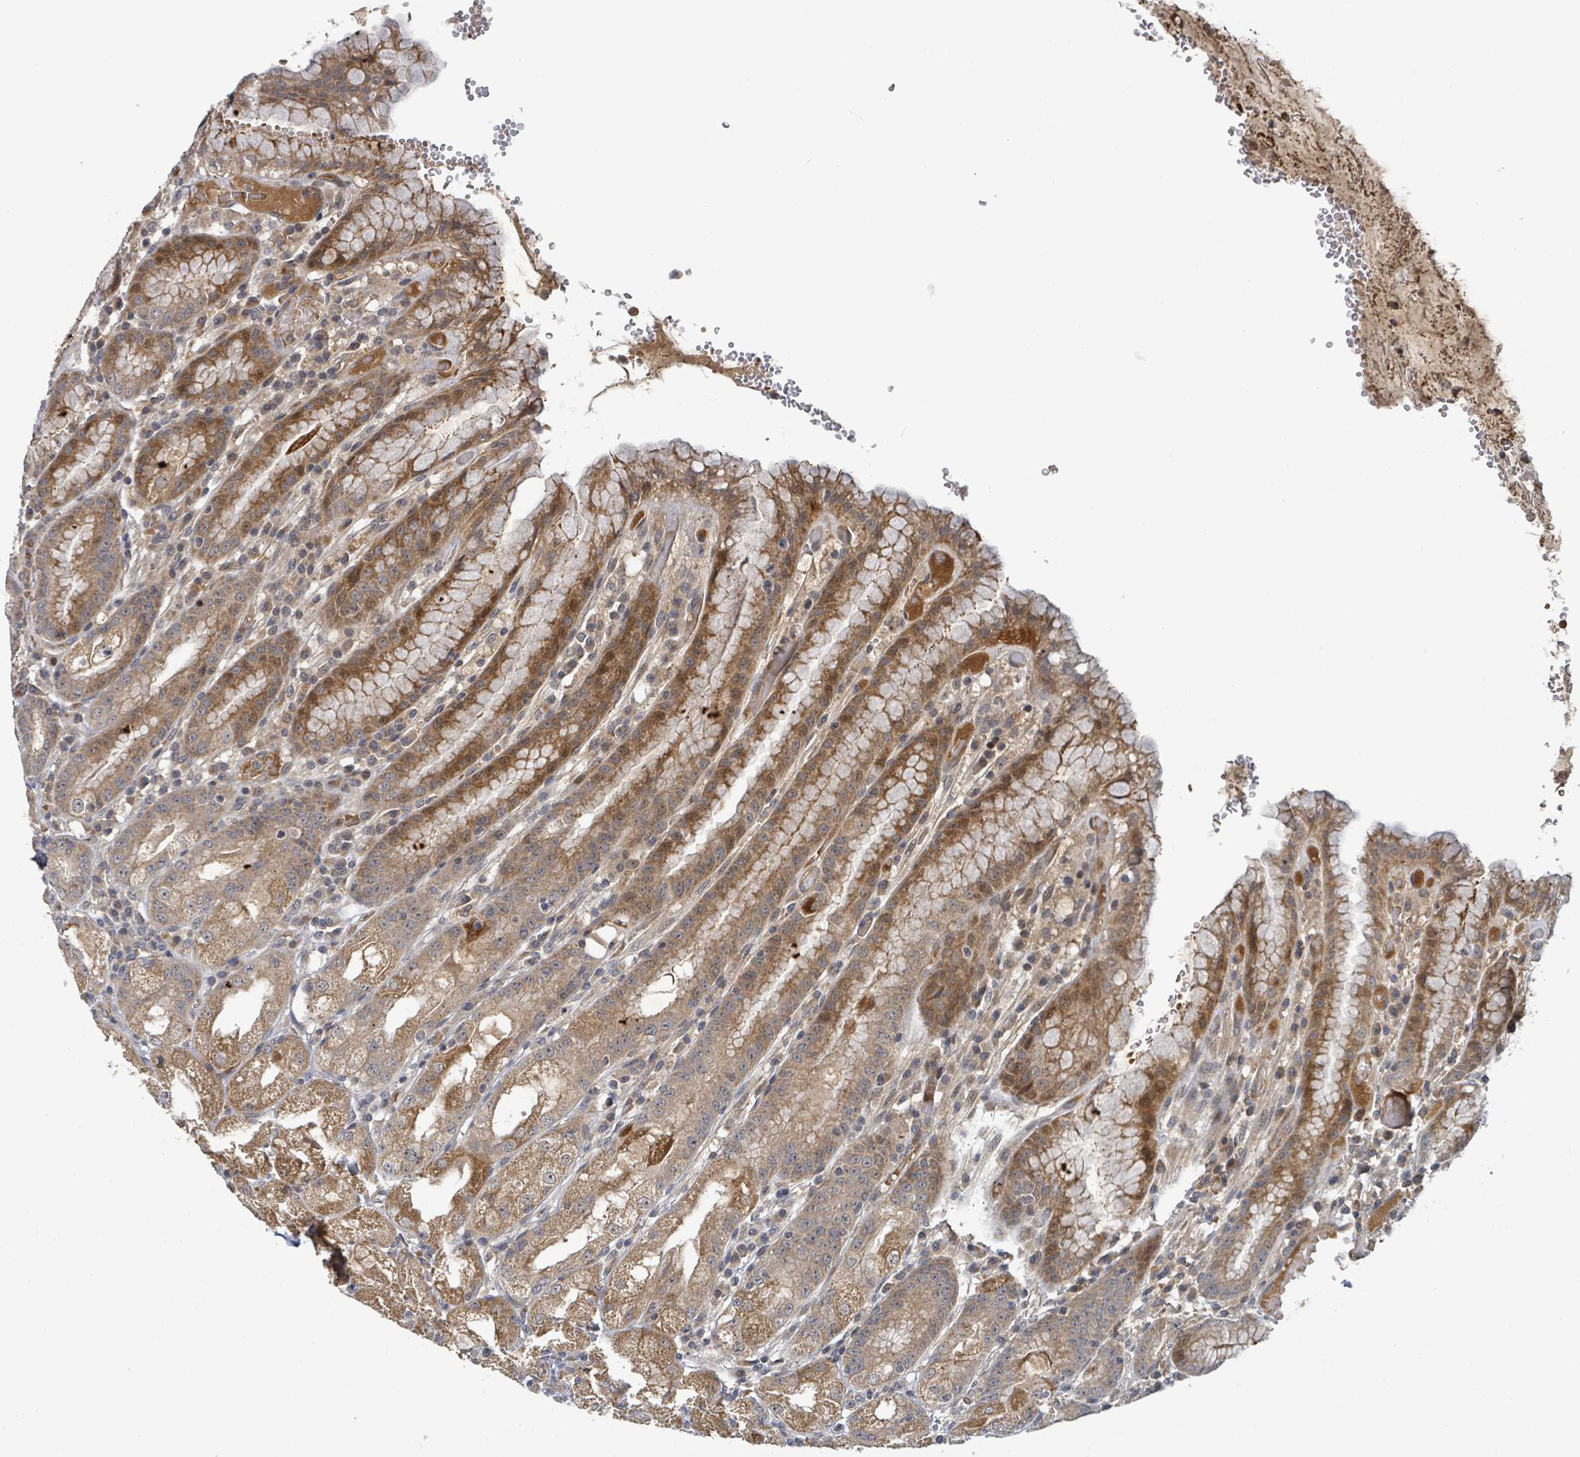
{"staining": {"intensity": "moderate", "quantity": ">75%", "location": "cytoplasmic/membranous,nuclear"}, "tissue": "stomach", "cell_type": "Glandular cells", "image_type": "normal", "snomed": [{"axis": "morphology", "description": "Normal tissue, NOS"}, {"axis": "topography", "description": "Stomach, upper"}], "caption": "Immunohistochemistry (IHC) photomicrograph of benign human stomach stained for a protein (brown), which demonstrates medium levels of moderate cytoplasmic/membranous,nuclear positivity in about >75% of glandular cells.", "gene": "ITGA11", "patient": {"sex": "male", "age": 52}}